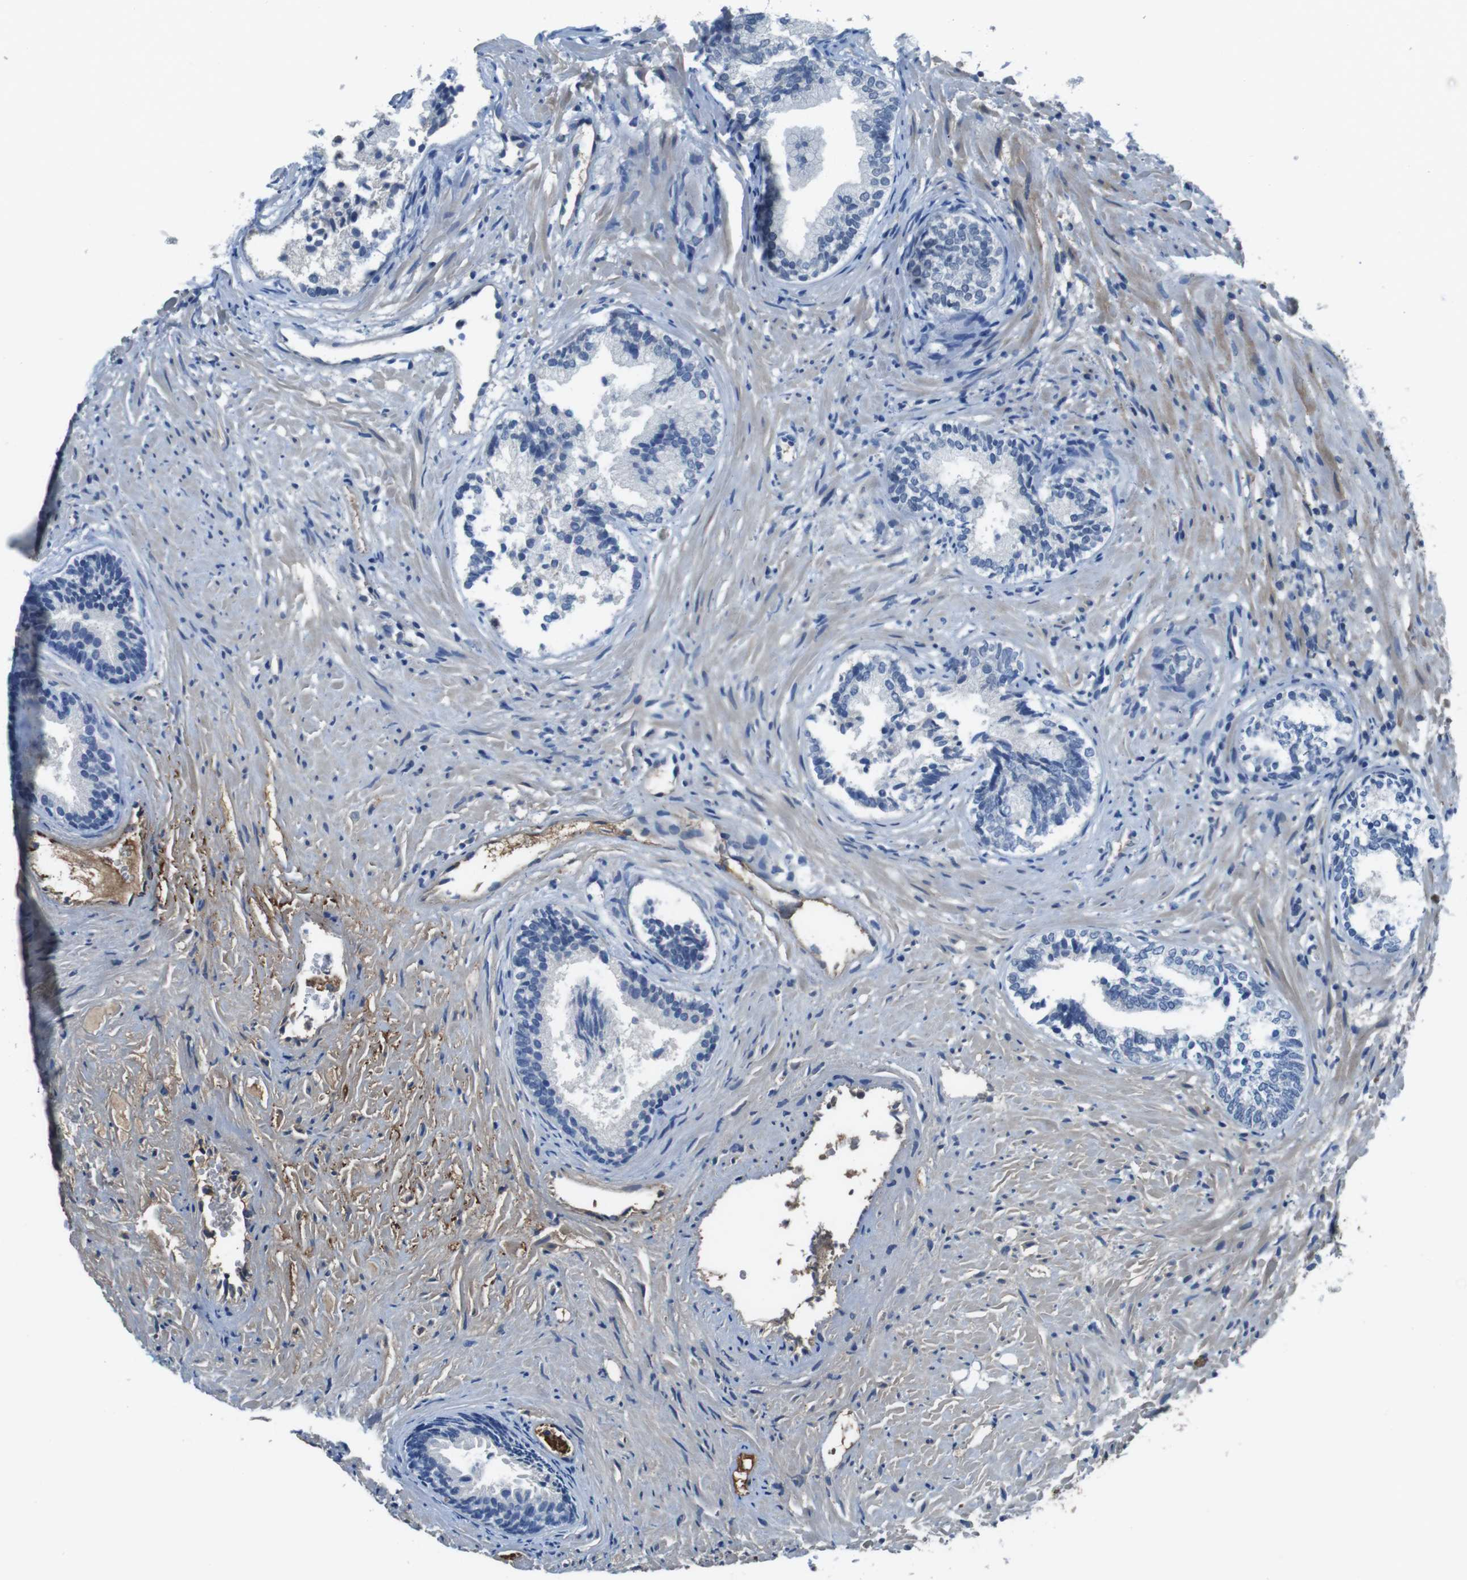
{"staining": {"intensity": "weak", "quantity": "<25%", "location": "cytoplasmic/membranous"}, "tissue": "prostate", "cell_type": "Glandular cells", "image_type": "normal", "snomed": [{"axis": "morphology", "description": "Normal tissue, NOS"}, {"axis": "topography", "description": "Prostate"}], "caption": "The micrograph displays no staining of glandular cells in unremarkable prostate. Nuclei are stained in blue.", "gene": "TMPRSS15", "patient": {"sex": "male", "age": 76}}